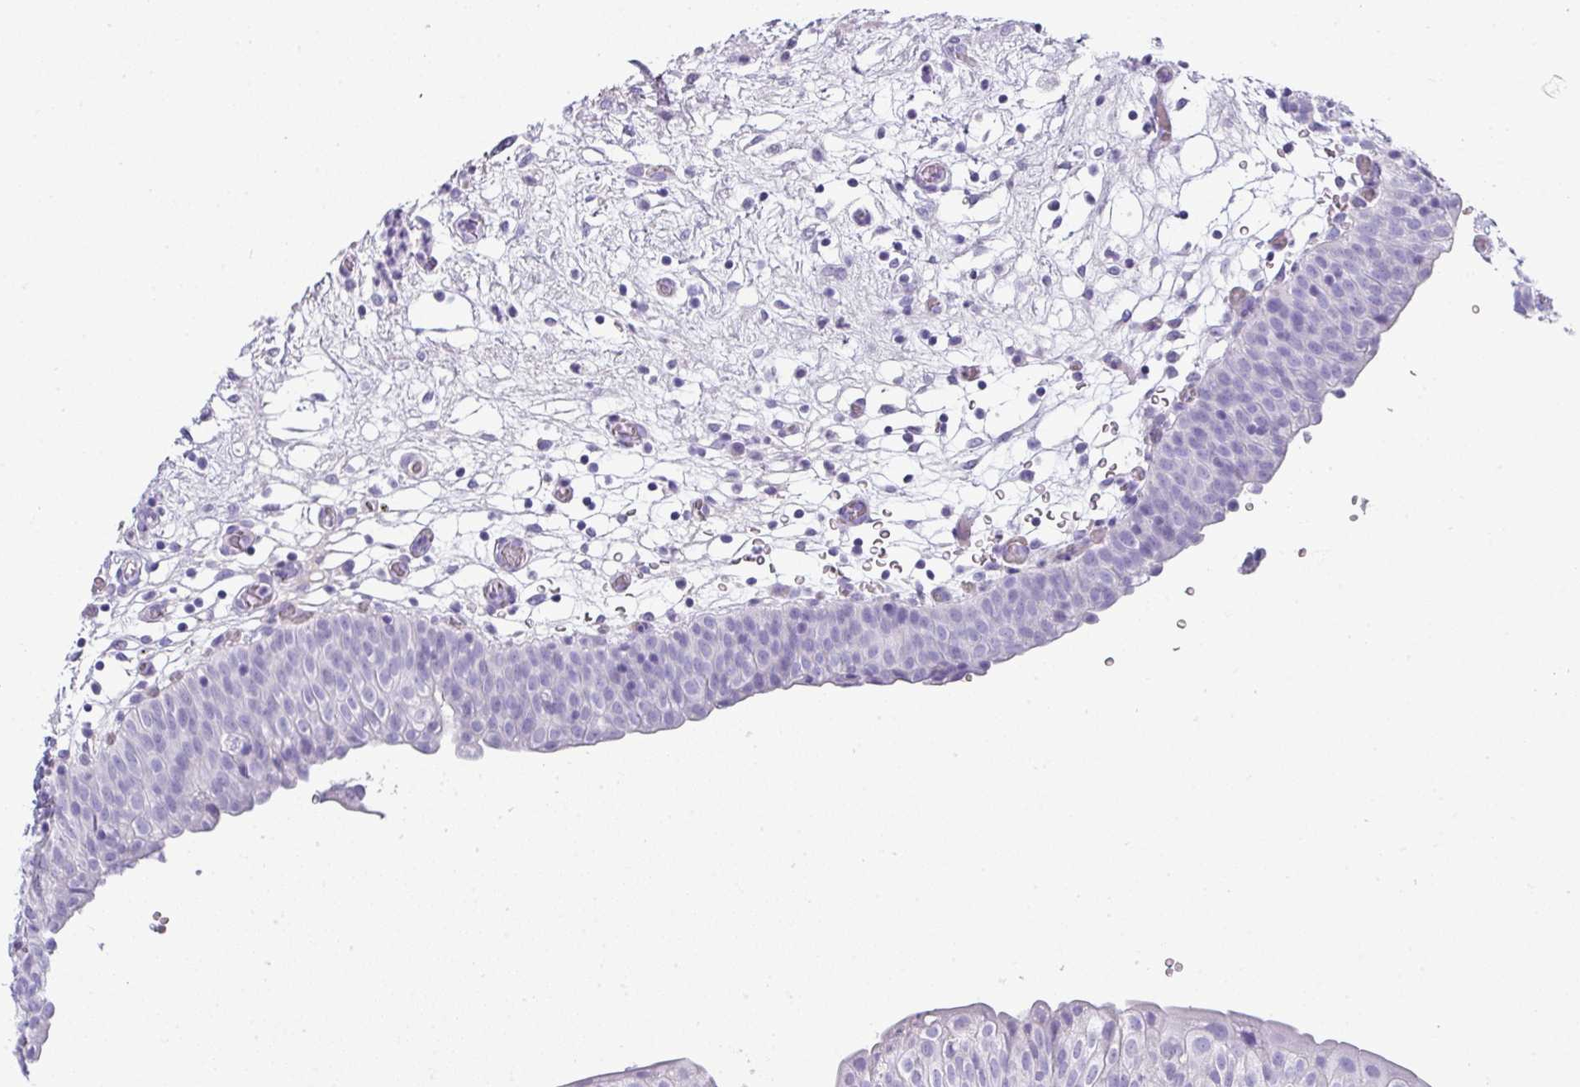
{"staining": {"intensity": "negative", "quantity": "none", "location": "none"}, "tissue": "urinary bladder", "cell_type": "Urothelial cells", "image_type": "normal", "snomed": [{"axis": "morphology", "description": "Normal tissue, NOS"}, {"axis": "topography", "description": "Urinary bladder"}], "caption": "High power microscopy micrograph of an immunohistochemistry image of benign urinary bladder, revealing no significant expression in urothelial cells.", "gene": "VCX2", "patient": {"sex": "male", "age": 55}}